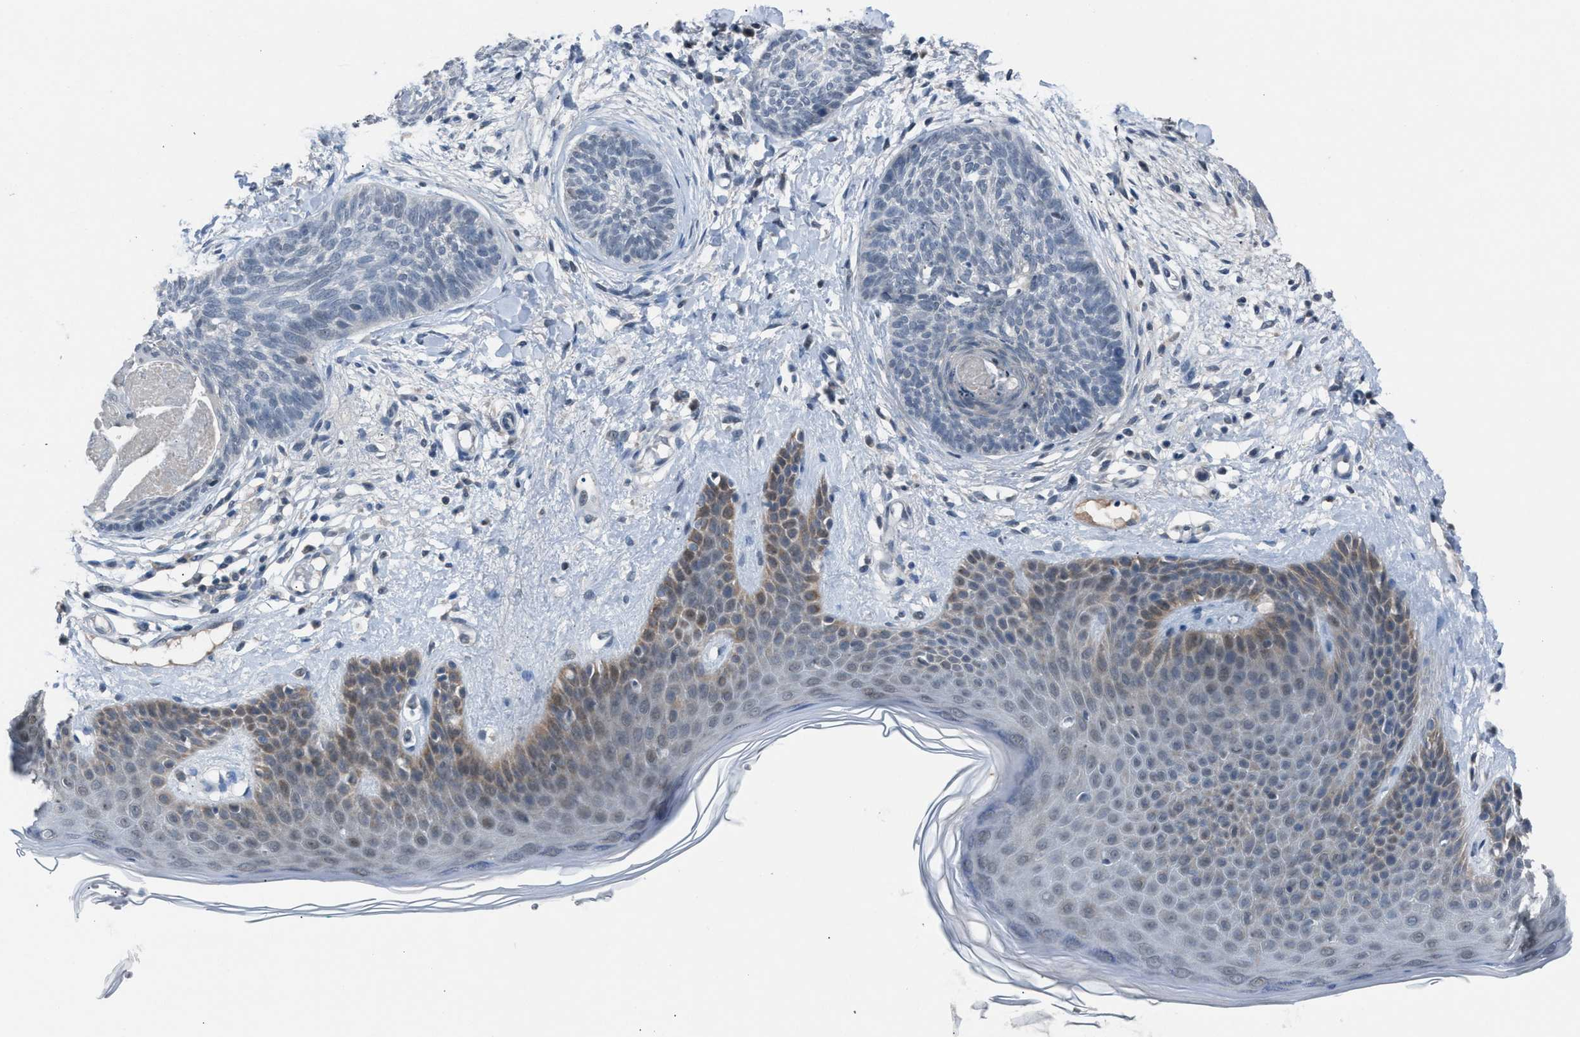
{"staining": {"intensity": "negative", "quantity": "none", "location": "none"}, "tissue": "skin cancer", "cell_type": "Tumor cells", "image_type": "cancer", "snomed": [{"axis": "morphology", "description": "Basal cell carcinoma"}, {"axis": "topography", "description": "Skin"}], "caption": "IHC of skin basal cell carcinoma shows no staining in tumor cells. (DAB IHC with hematoxylin counter stain).", "gene": "ANAPC11", "patient": {"sex": "female", "age": 59}}